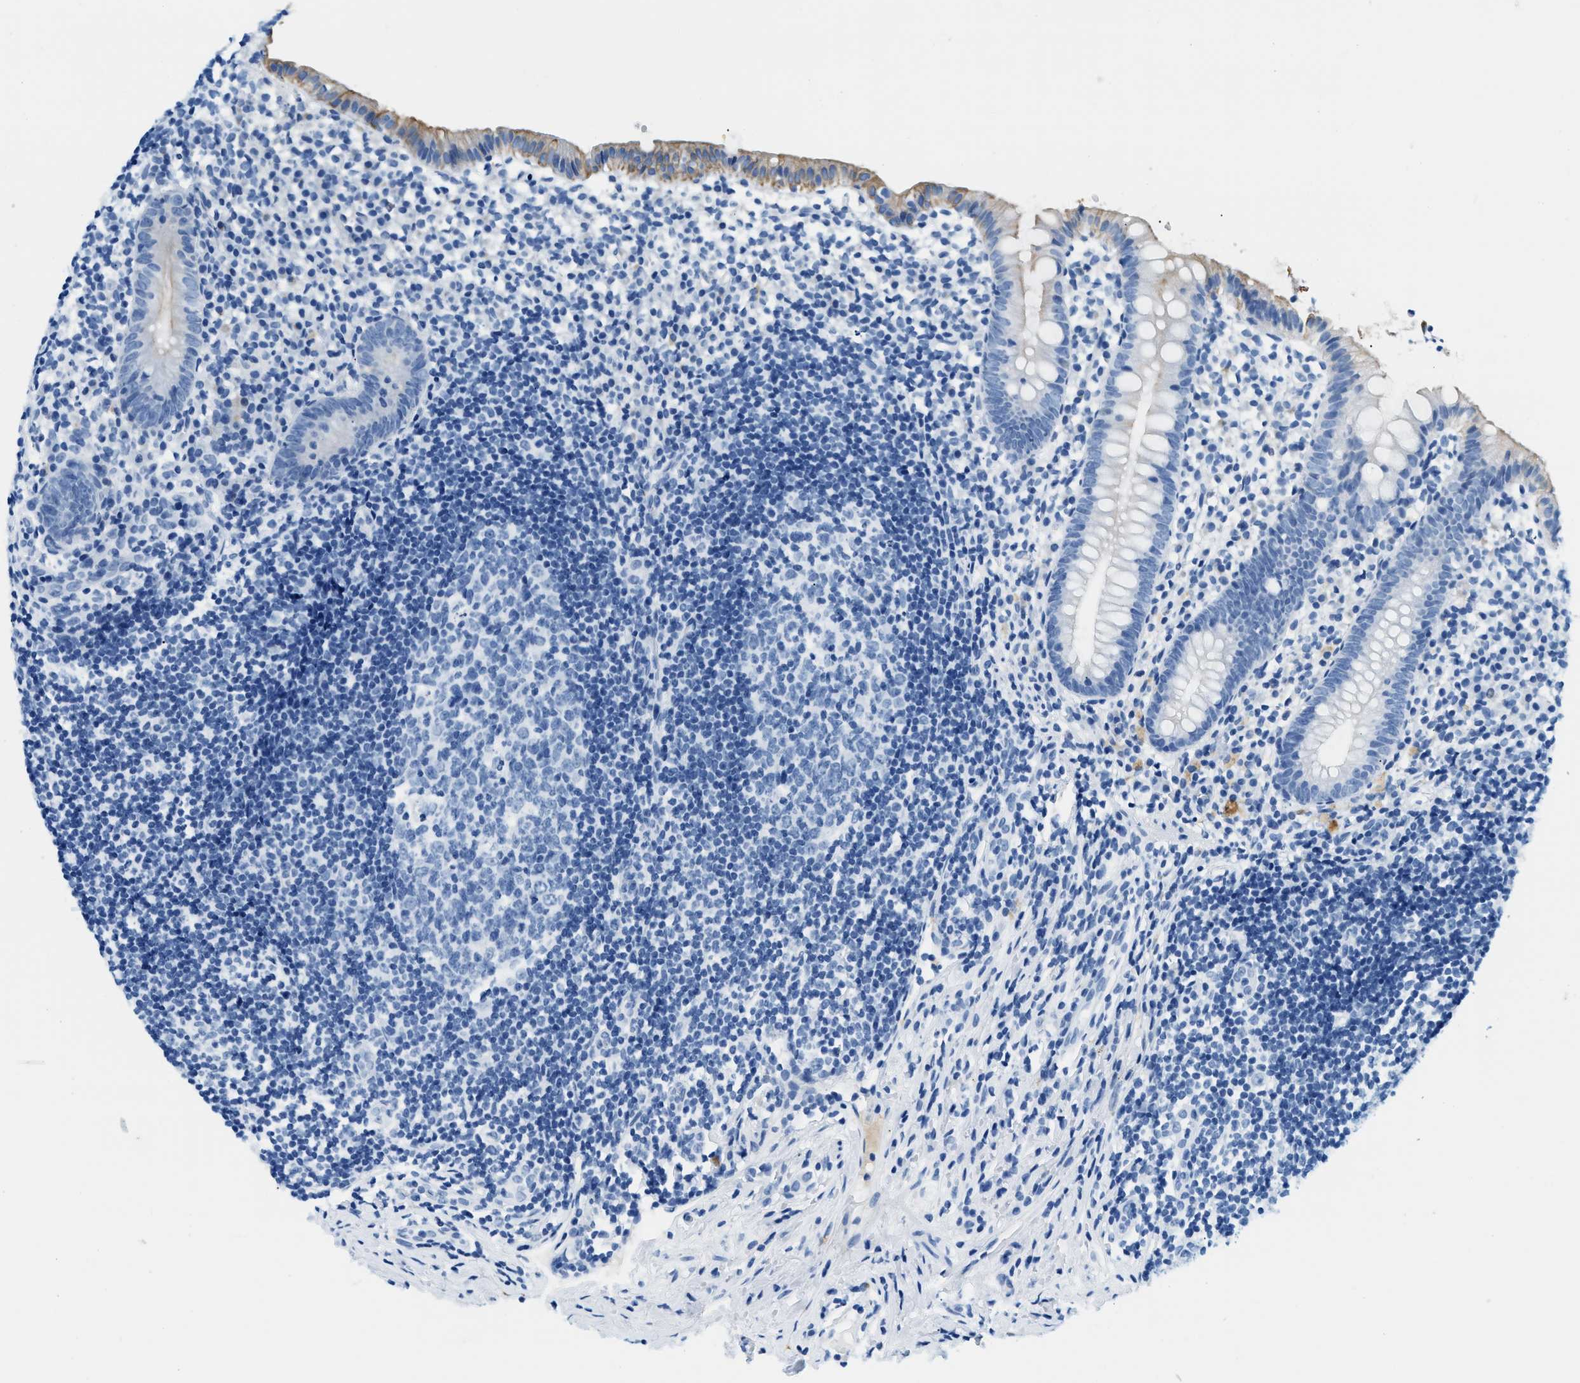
{"staining": {"intensity": "moderate", "quantity": "25%-75%", "location": "cytoplasmic/membranous"}, "tissue": "appendix", "cell_type": "Glandular cells", "image_type": "normal", "snomed": [{"axis": "morphology", "description": "Normal tissue, NOS"}, {"axis": "topography", "description": "Appendix"}], "caption": "DAB (3,3'-diaminobenzidine) immunohistochemical staining of unremarkable human appendix reveals moderate cytoplasmic/membranous protein staining in about 25%-75% of glandular cells. (DAB = brown stain, brightfield microscopy at high magnification).", "gene": "STXBP2", "patient": {"sex": "female", "age": 20}}